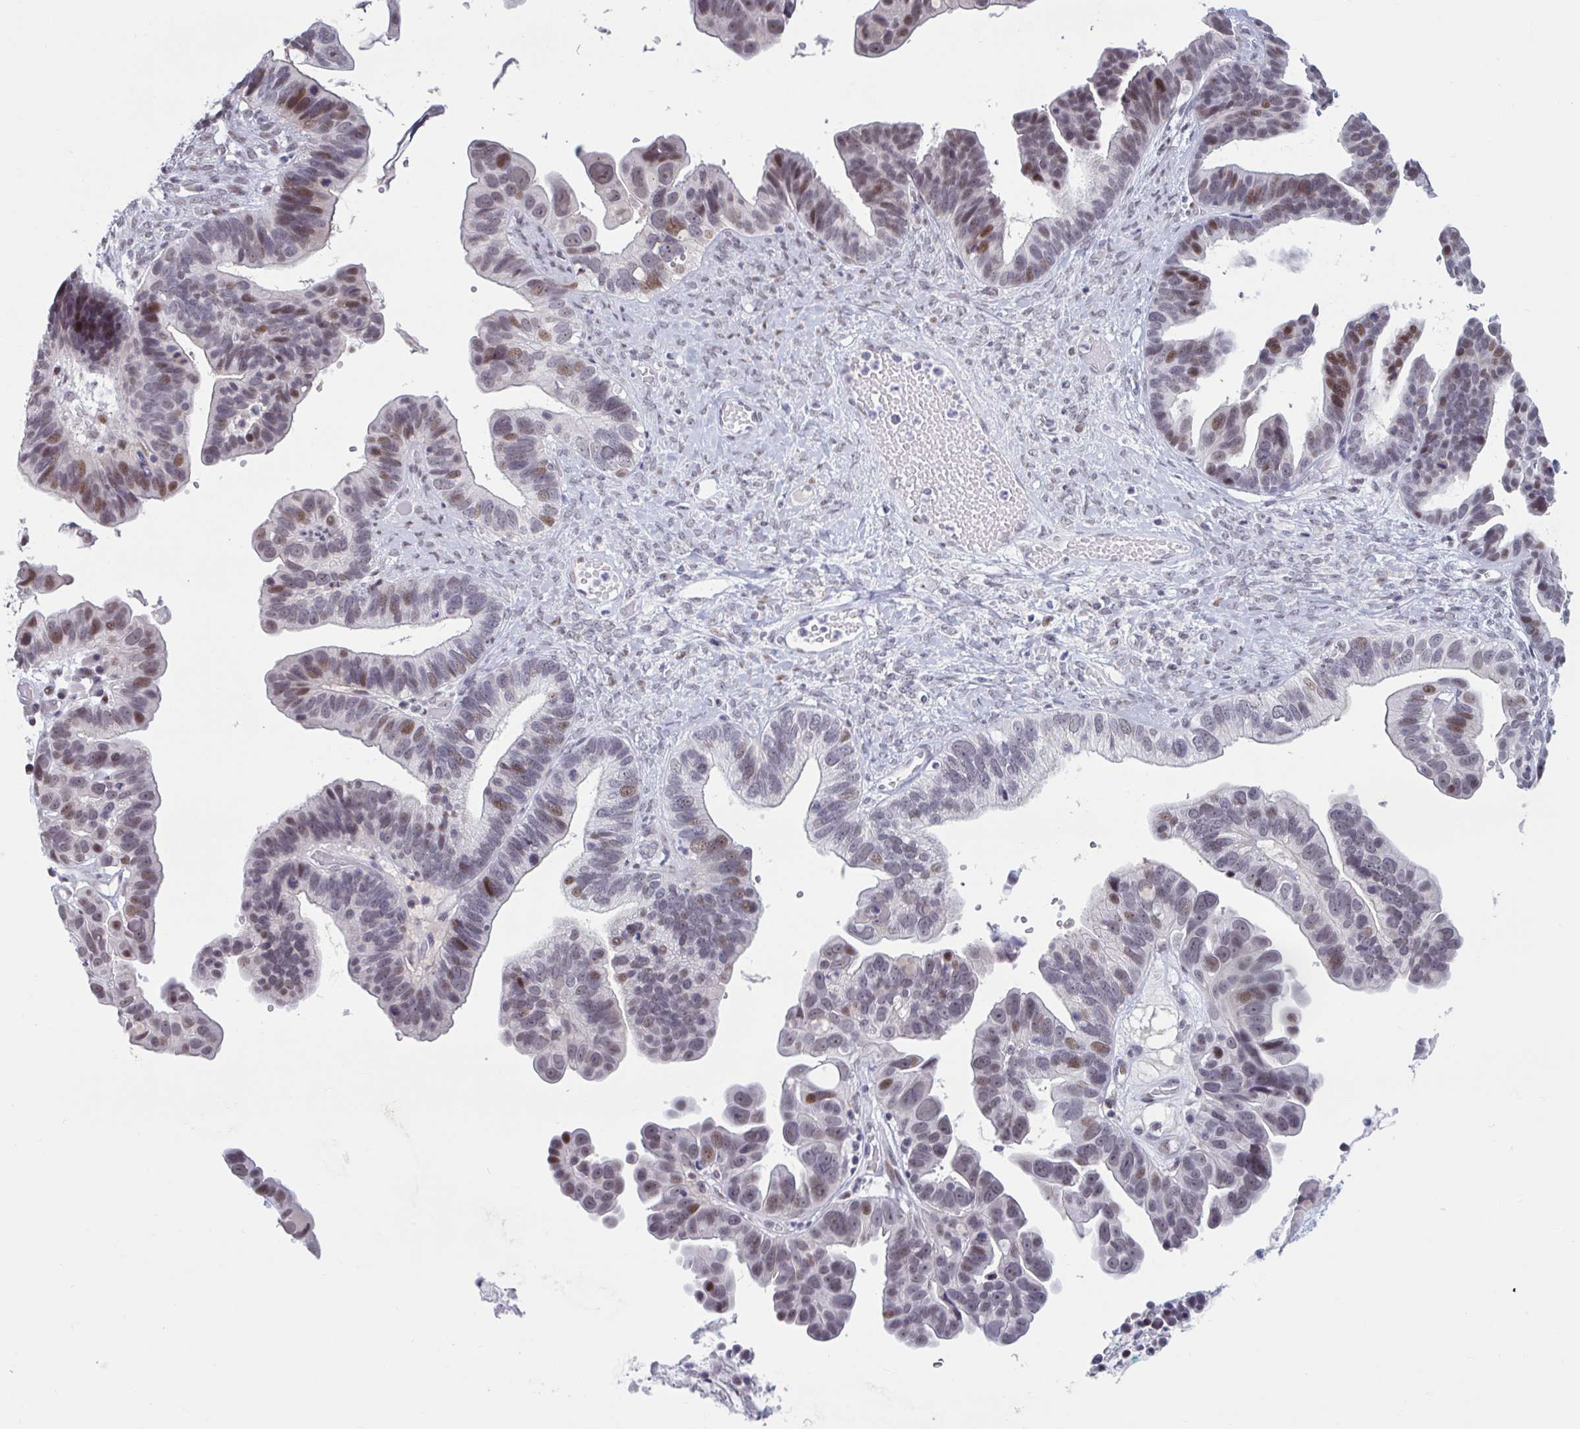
{"staining": {"intensity": "moderate", "quantity": "25%-75%", "location": "nuclear"}, "tissue": "ovarian cancer", "cell_type": "Tumor cells", "image_type": "cancer", "snomed": [{"axis": "morphology", "description": "Cystadenocarcinoma, serous, NOS"}, {"axis": "topography", "description": "Ovary"}], "caption": "Immunohistochemical staining of human serous cystadenocarcinoma (ovarian) exhibits moderate nuclear protein expression in approximately 25%-75% of tumor cells.", "gene": "HSD17B6", "patient": {"sex": "female", "age": 56}}